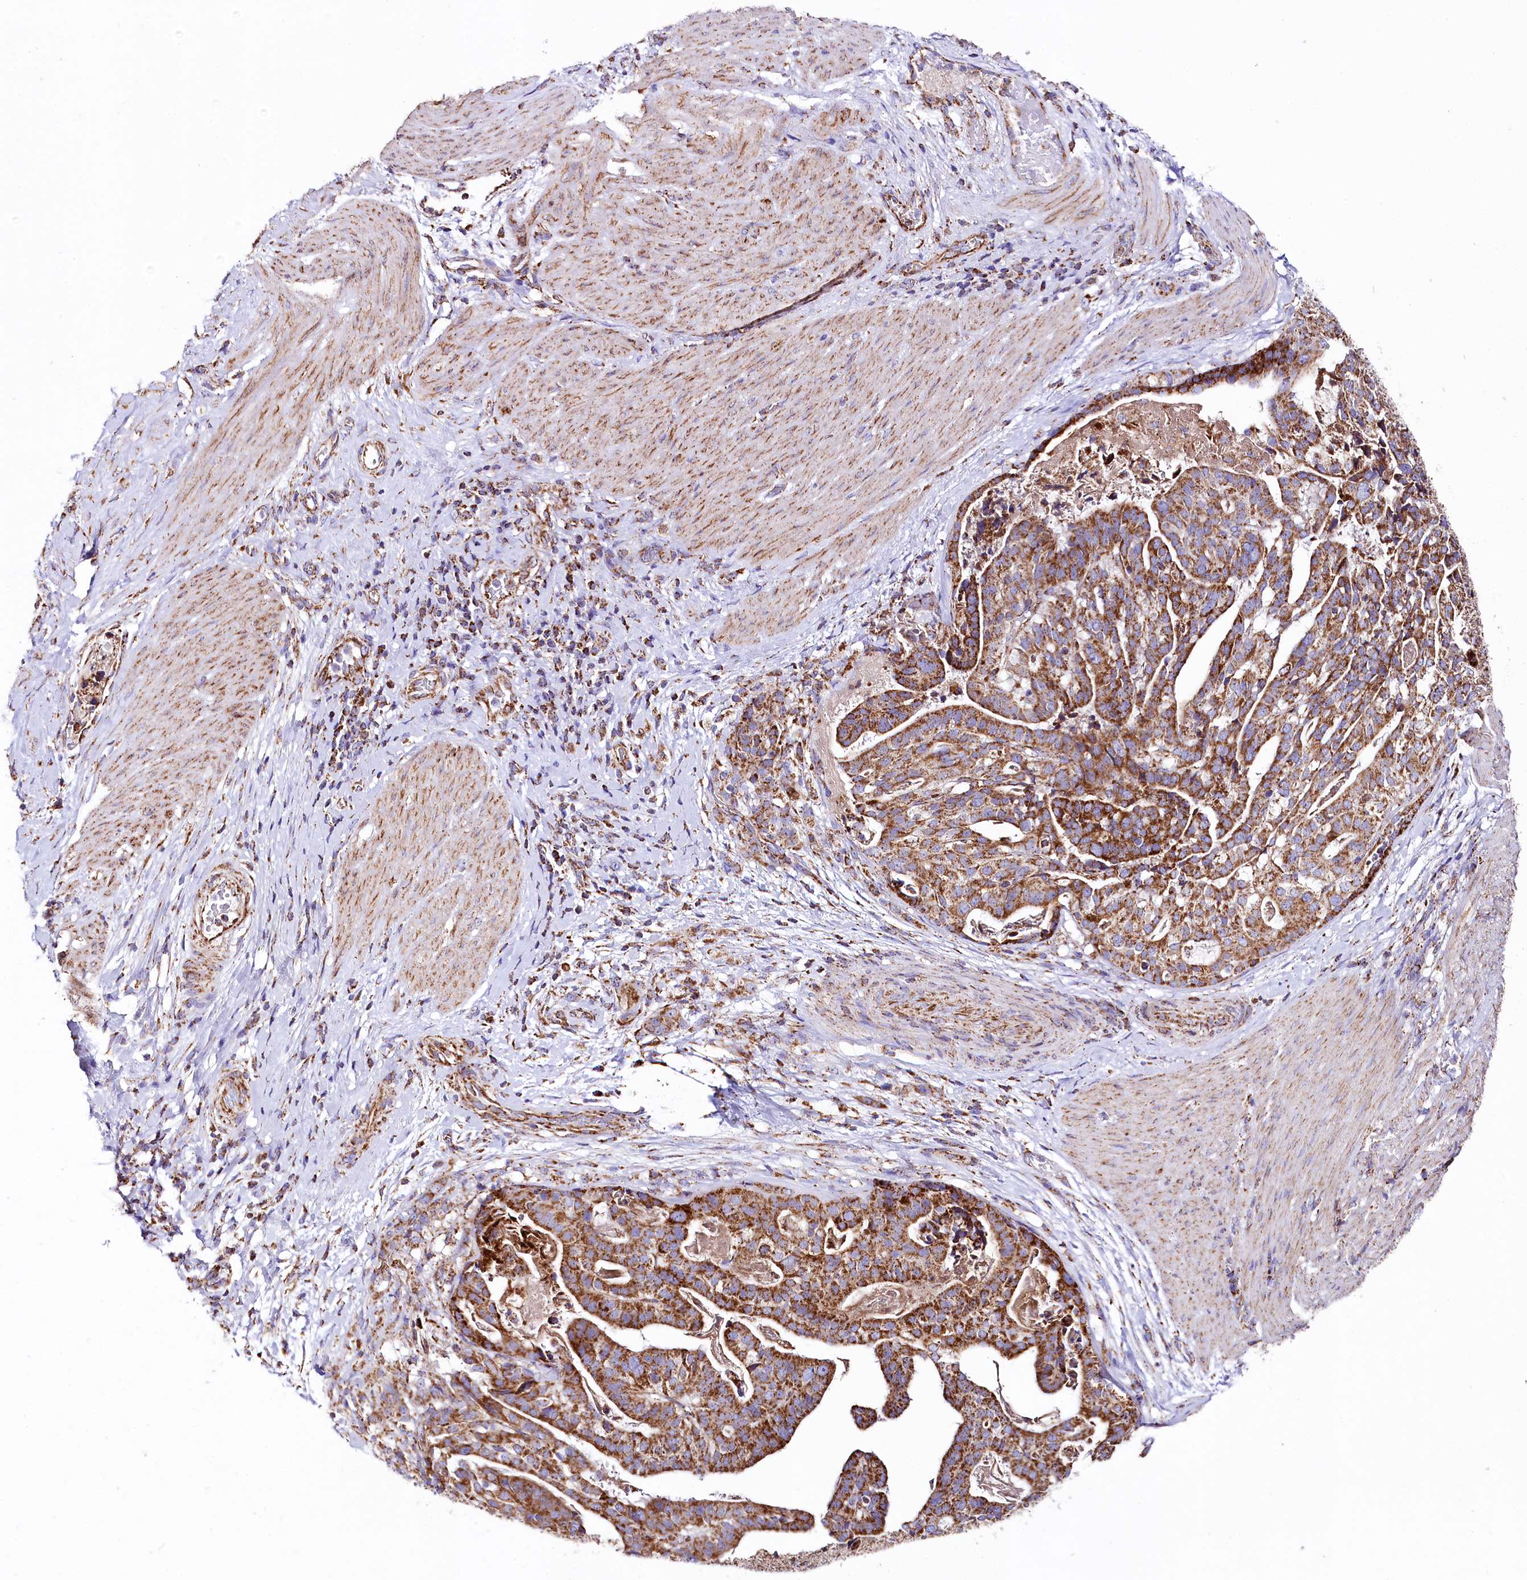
{"staining": {"intensity": "strong", "quantity": ">75%", "location": "cytoplasmic/membranous"}, "tissue": "stomach cancer", "cell_type": "Tumor cells", "image_type": "cancer", "snomed": [{"axis": "morphology", "description": "Adenocarcinoma, NOS"}, {"axis": "topography", "description": "Stomach"}], "caption": "This is an image of immunohistochemistry (IHC) staining of adenocarcinoma (stomach), which shows strong expression in the cytoplasmic/membranous of tumor cells.", "gene": "APLP2", "patient": {"sex": "male", "age": 48}}